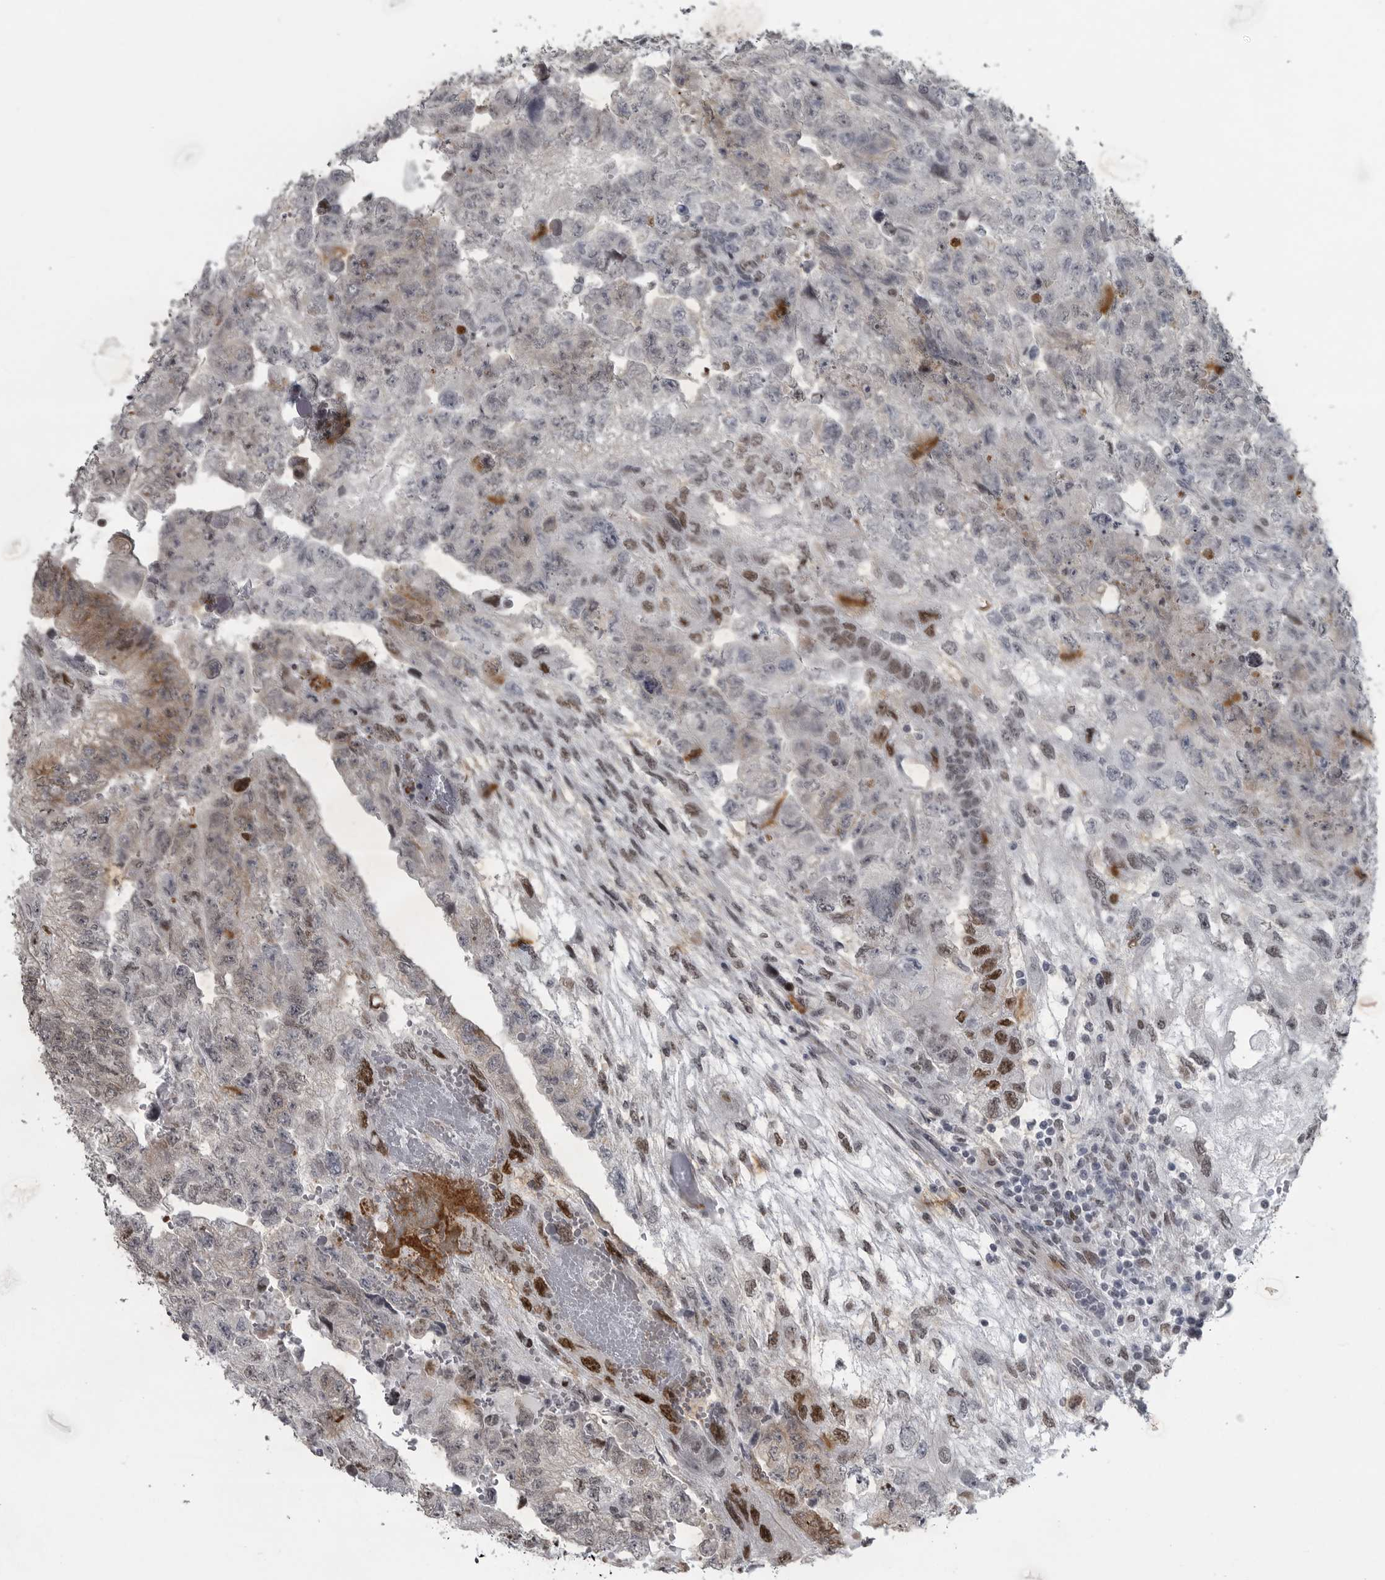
{"staining": {"intensity": "strong", "quantity": "25%-75%", "location": "nuclear"}, "tissue": "testis cancer", "cell_type": "Tumor cells", "image_type": "cancer", "snomed": [{"axis": "morphology", "description": "Carcinoma, Embryonal, NOS"}, {"axis": "topography", "description": "Testis"}], "caption": "A high-resolution photomicrograph shows immunohistochemistry staining of testis cancer, which demonstrates strong nuclear staining in about 25%-75% of tumor cells.", "gene": "HMGN3", "patient": {"sex": "male", "age": 36}}